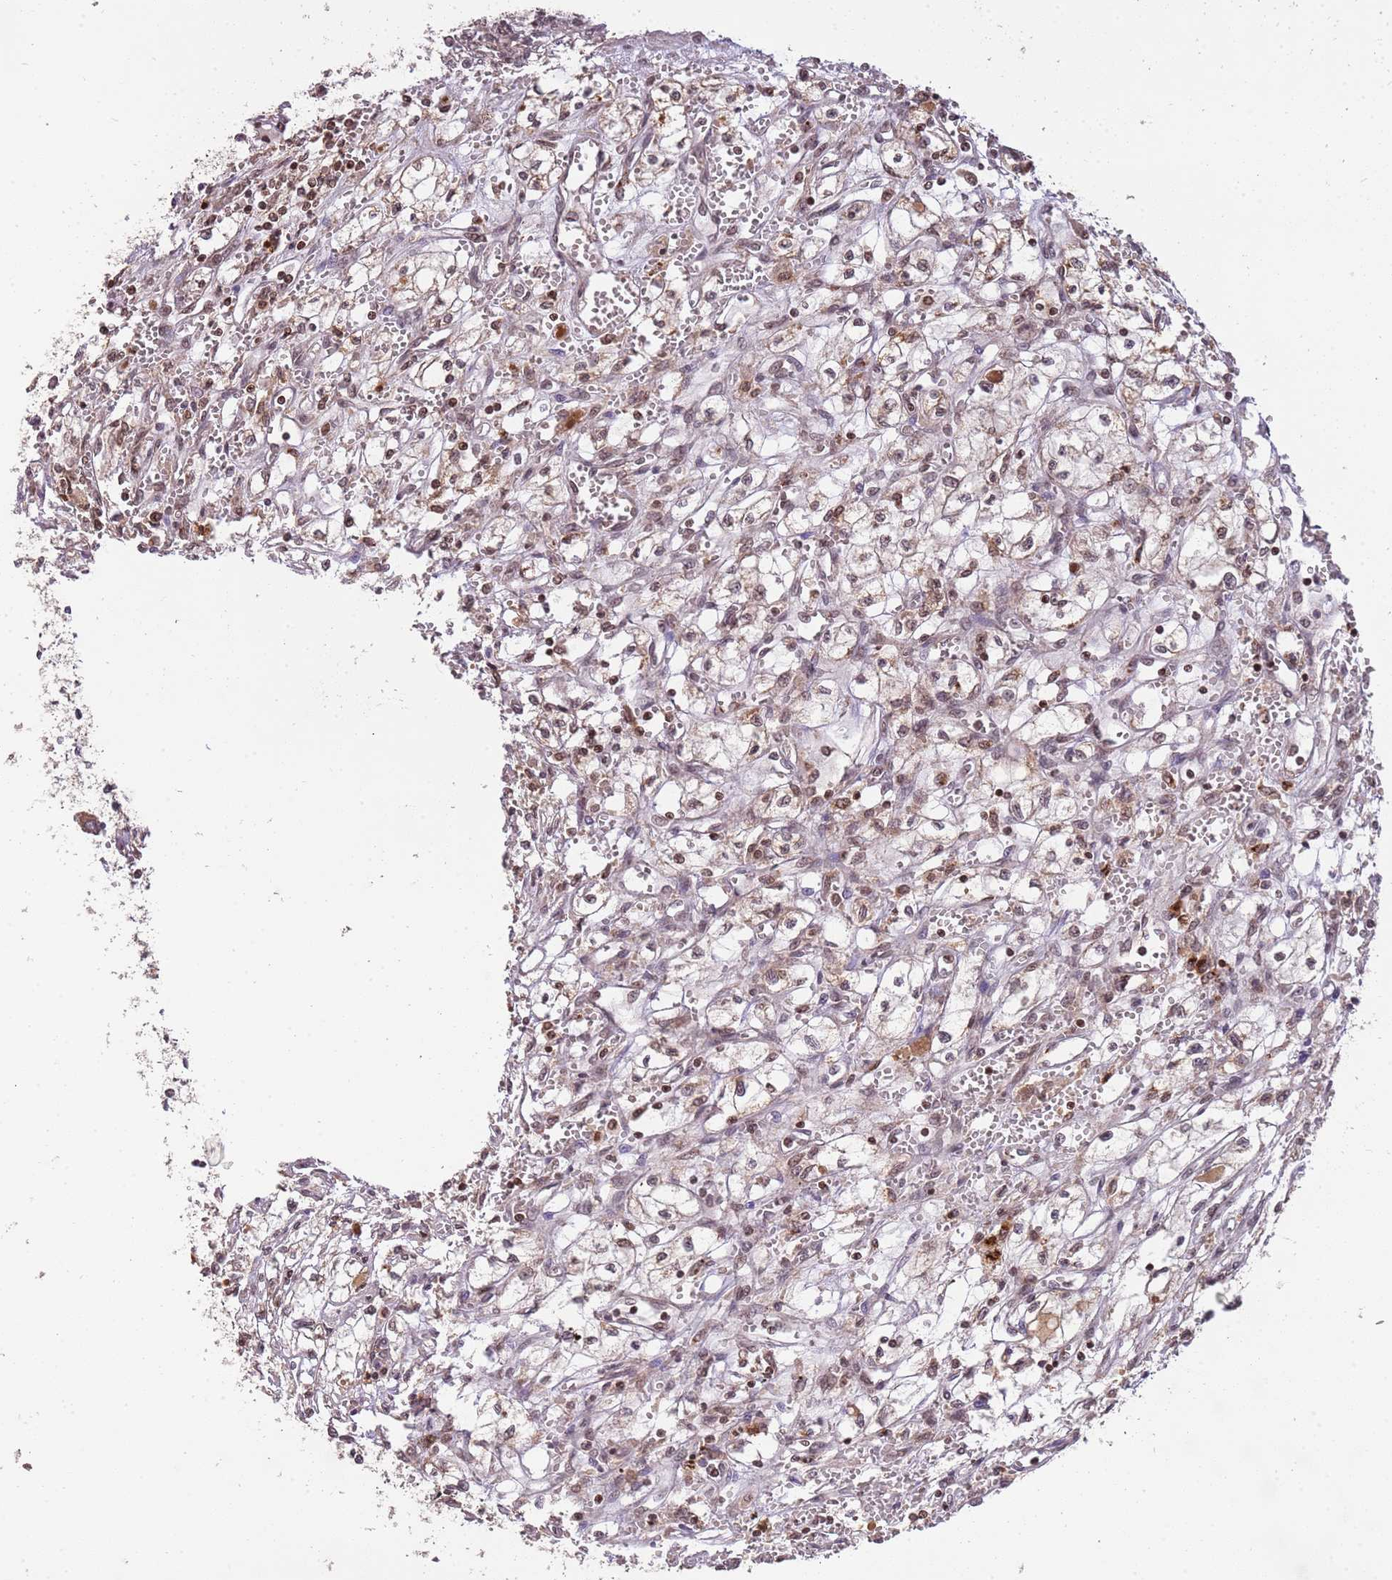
{"staining": {"intensity": "weak", "quantity": "<25%", "location": "nuclear"}, "tissue": "renal cancer", "cell_type": "Tumor cells", "image_type": "cancer", "snomed": [{"axis": "morphology", "description": "Adenocarcinoma, NOS"}, {"axis": "topography", "description": "Kidney"}], "caption": "Immunohistochemical staining of human renal cancer (adenocarcinoma) shows no significant expression in tumor cells.", "gene": "SAMSN1", "patient": {"sex": "male", "age": 59}}